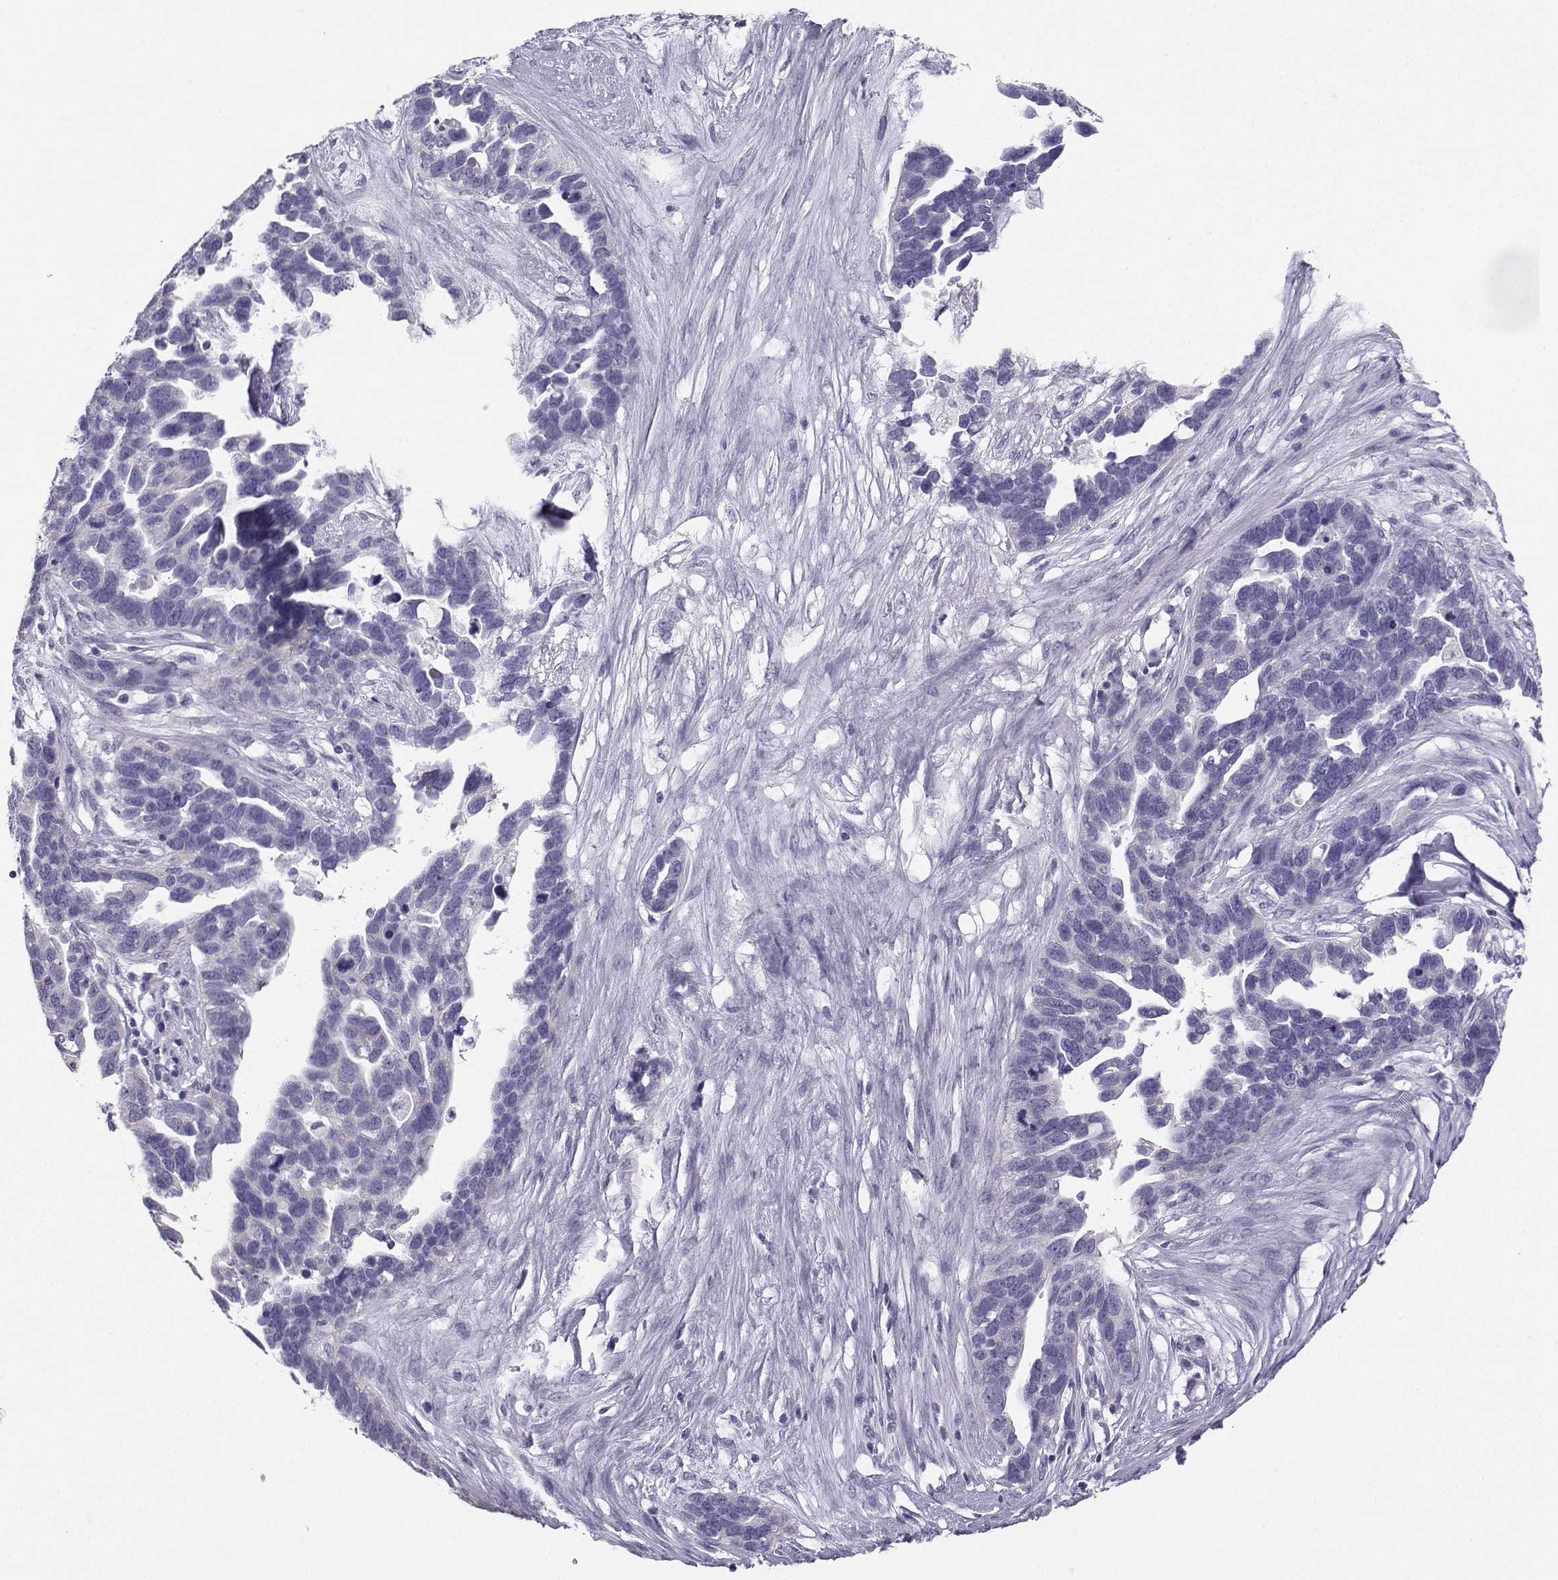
{"staining": {"intensity": "negative", "quantity": "none", "location": "none"}, "tissue": "ovarian cancer", "cell_type": "Tumor cells", "image_type": "cancer", "snomed": [{"axis": "morphology", "description": "Cystadenocarcinoma, serous, NOS"}, {"axis": "topography", "description": "Ovary"}], "caption": "Immunohistochemistry (IHC) of ovarian cancer (serous cystadenocarcinoma) shows no staining in tumor cells.", "gene": "AVP", "patient": {"sex": "female", "age": 54}}